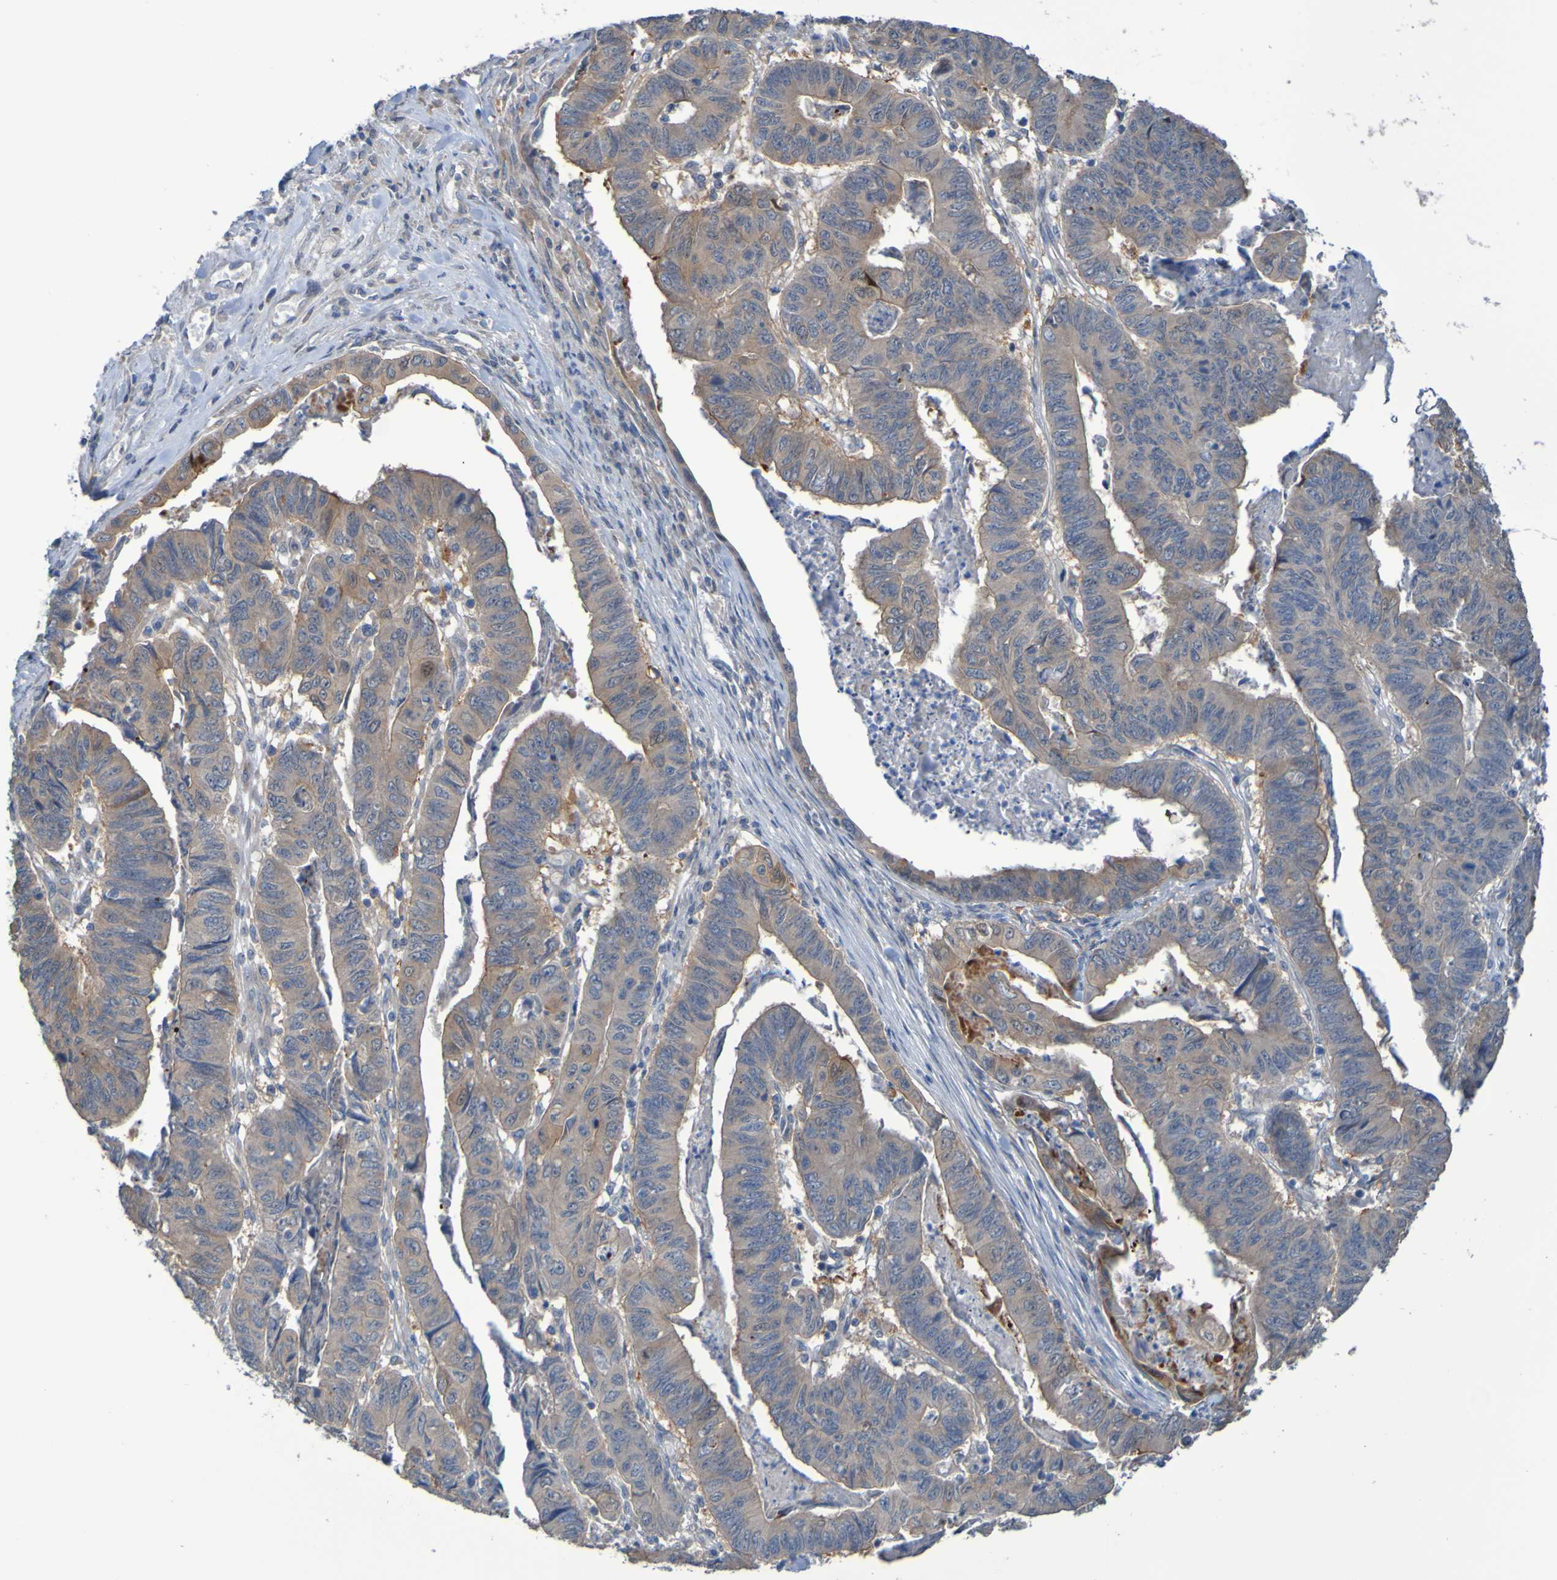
{"staining": {"intensity": "moderate", "quantity": ">75%", "location": "cytoplasmic/membranous"}, "tissue": "stomach cancer", "cell_type": "Tumor cells", "image_type": "cancer", "snomed": [{"axis": "morphology", "description": "Adenocarcinoma, NOS"}, {"axis": "topography", "description": "Stomach, lower"}], "caption": "The histopathology image shows staining of stomach adenocarcinoma, revealing moderate cytoplasmic/membranous protein positivity (brown color) within tumor cells.", "gene": "NPRL3", "patient": {"sex": "male", "age": 77}}